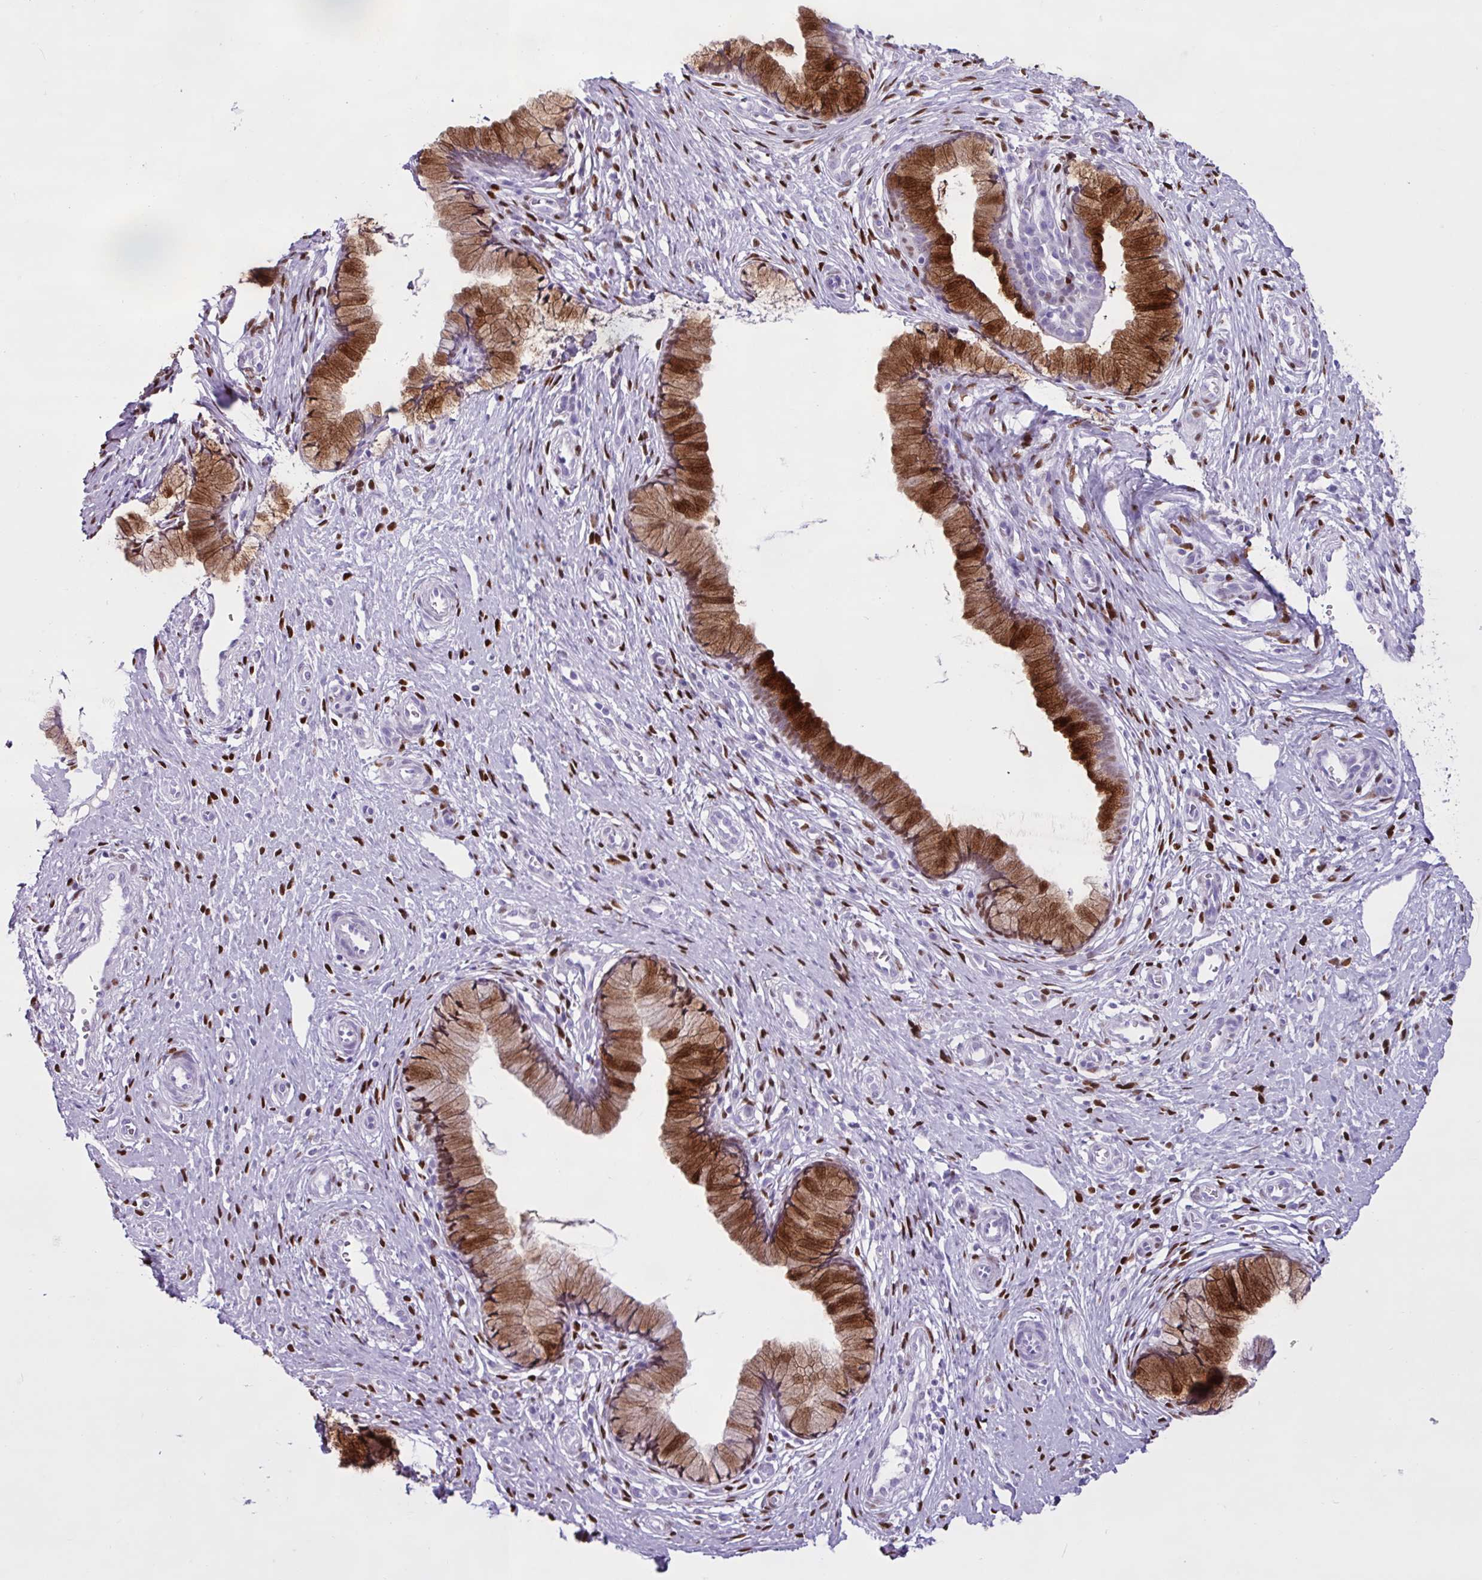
{"staining": {"intensity": "moderate", "quantity": ">75%", "location": "cytoplasmic/membranous,nuclear"}, "tissue": "cervix", "cell_type": "Glandular cells", "image_type": "normal", "snomed": [{"axis": "morphology", "description": "Normal tissue, NOS"}, {"axis": "topography", "description": "Cervix"}], "caption": "A micrograph showing moderate cytoplasmic/membranous,nuclear staining in about >75% of glandular cells in benign cervix, as visualized by brown immunohistochemical staining.", "gene": "PGR", "patient": {"sex": "female", "age": 36}}